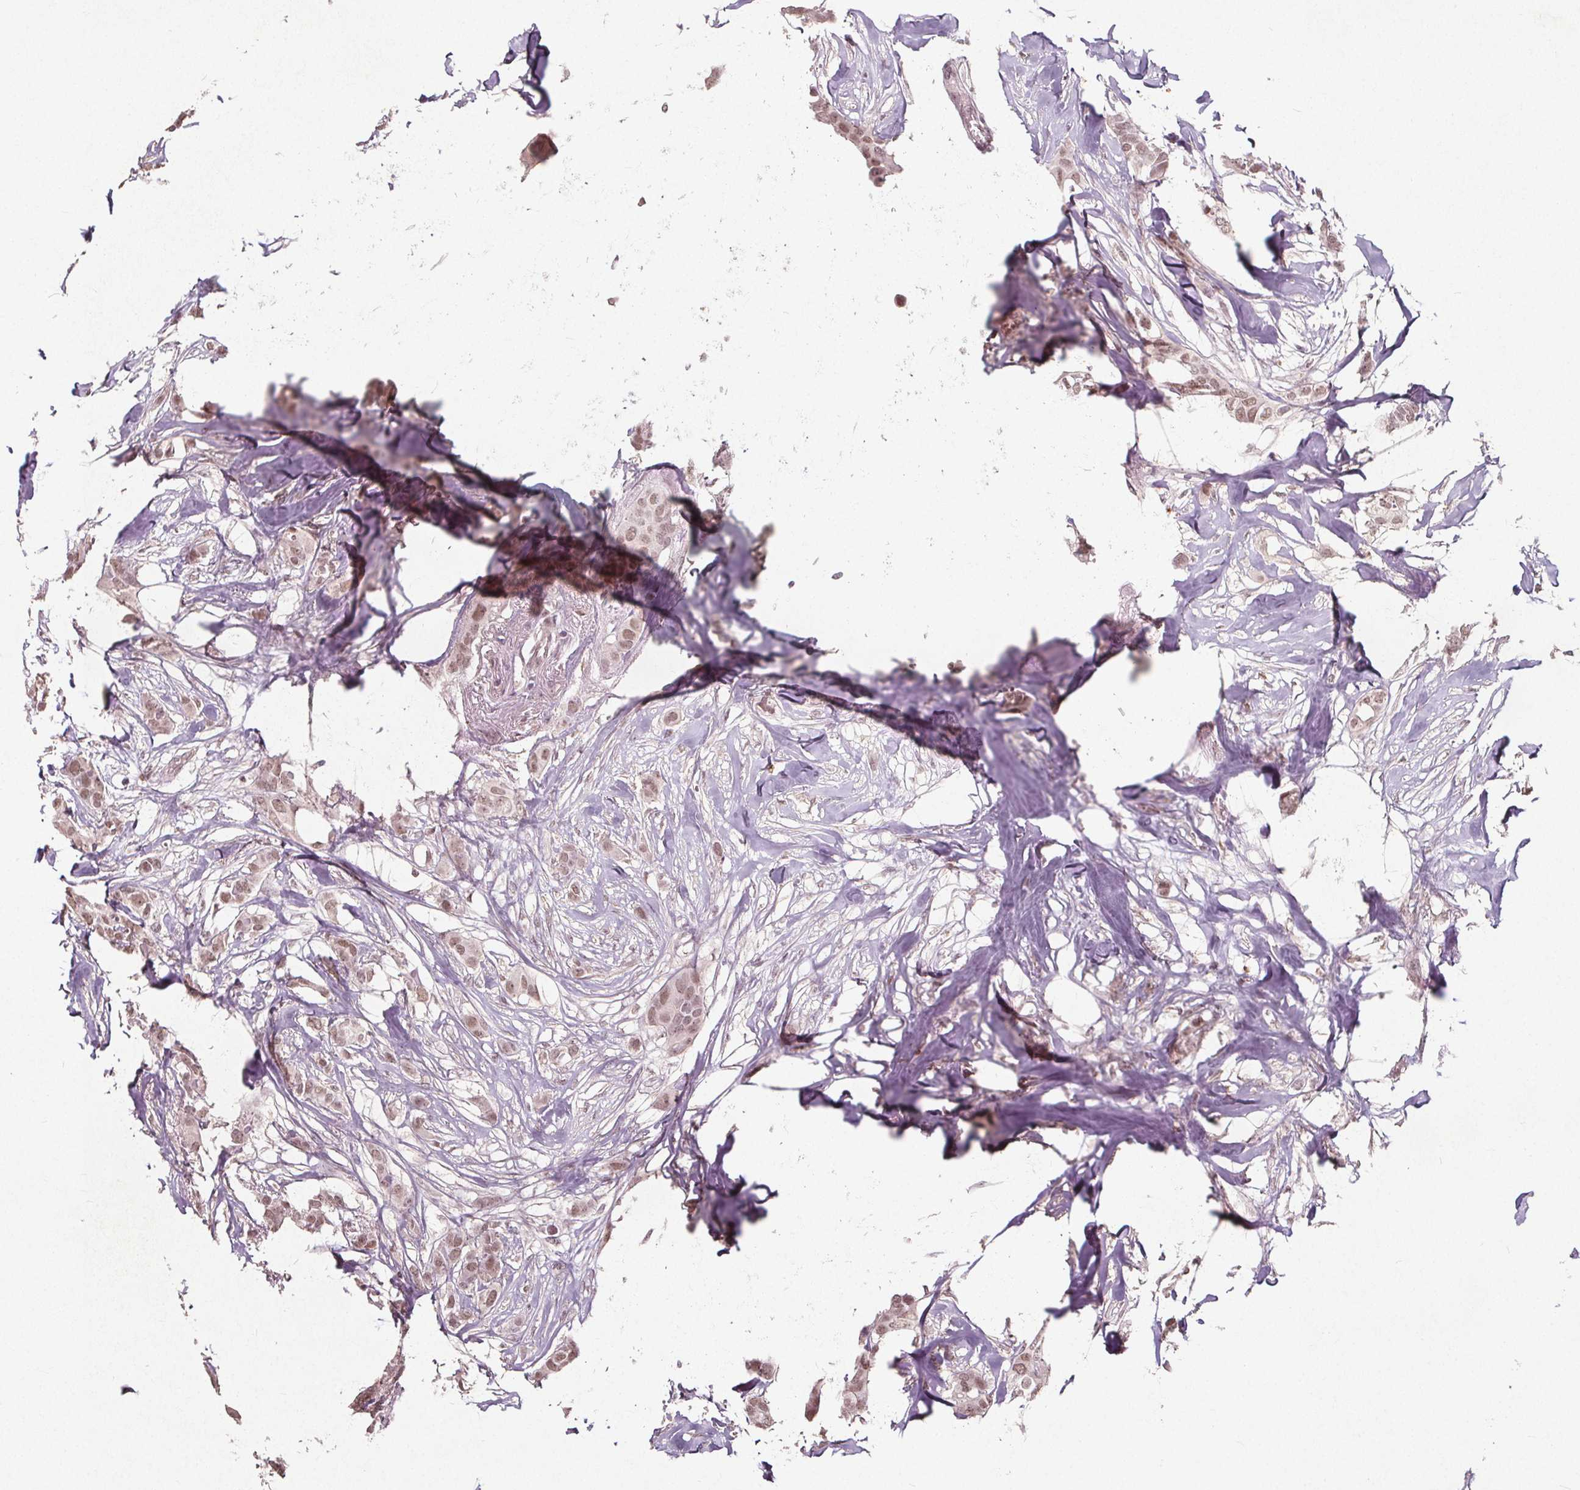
{"staining": {"intensity": "moderate", "quantity": ">75%", "location": "nuclear"}, "tissue": "breast cancer", "cell_type": "Tumor cells", "image_type": "cancer", "snomed": [{"axis": "morphology", "description": "Duct carcinoma"}, {"axis": "topography", "description": "Breast"}], "caption": "Brown immunohistochemical staining in human breast cancer demonstrates moderate nuclear staining in approximately >75% of tumor cells.", "gene": "TAF6L", "patient": {"sex": "female", "age": 62}}